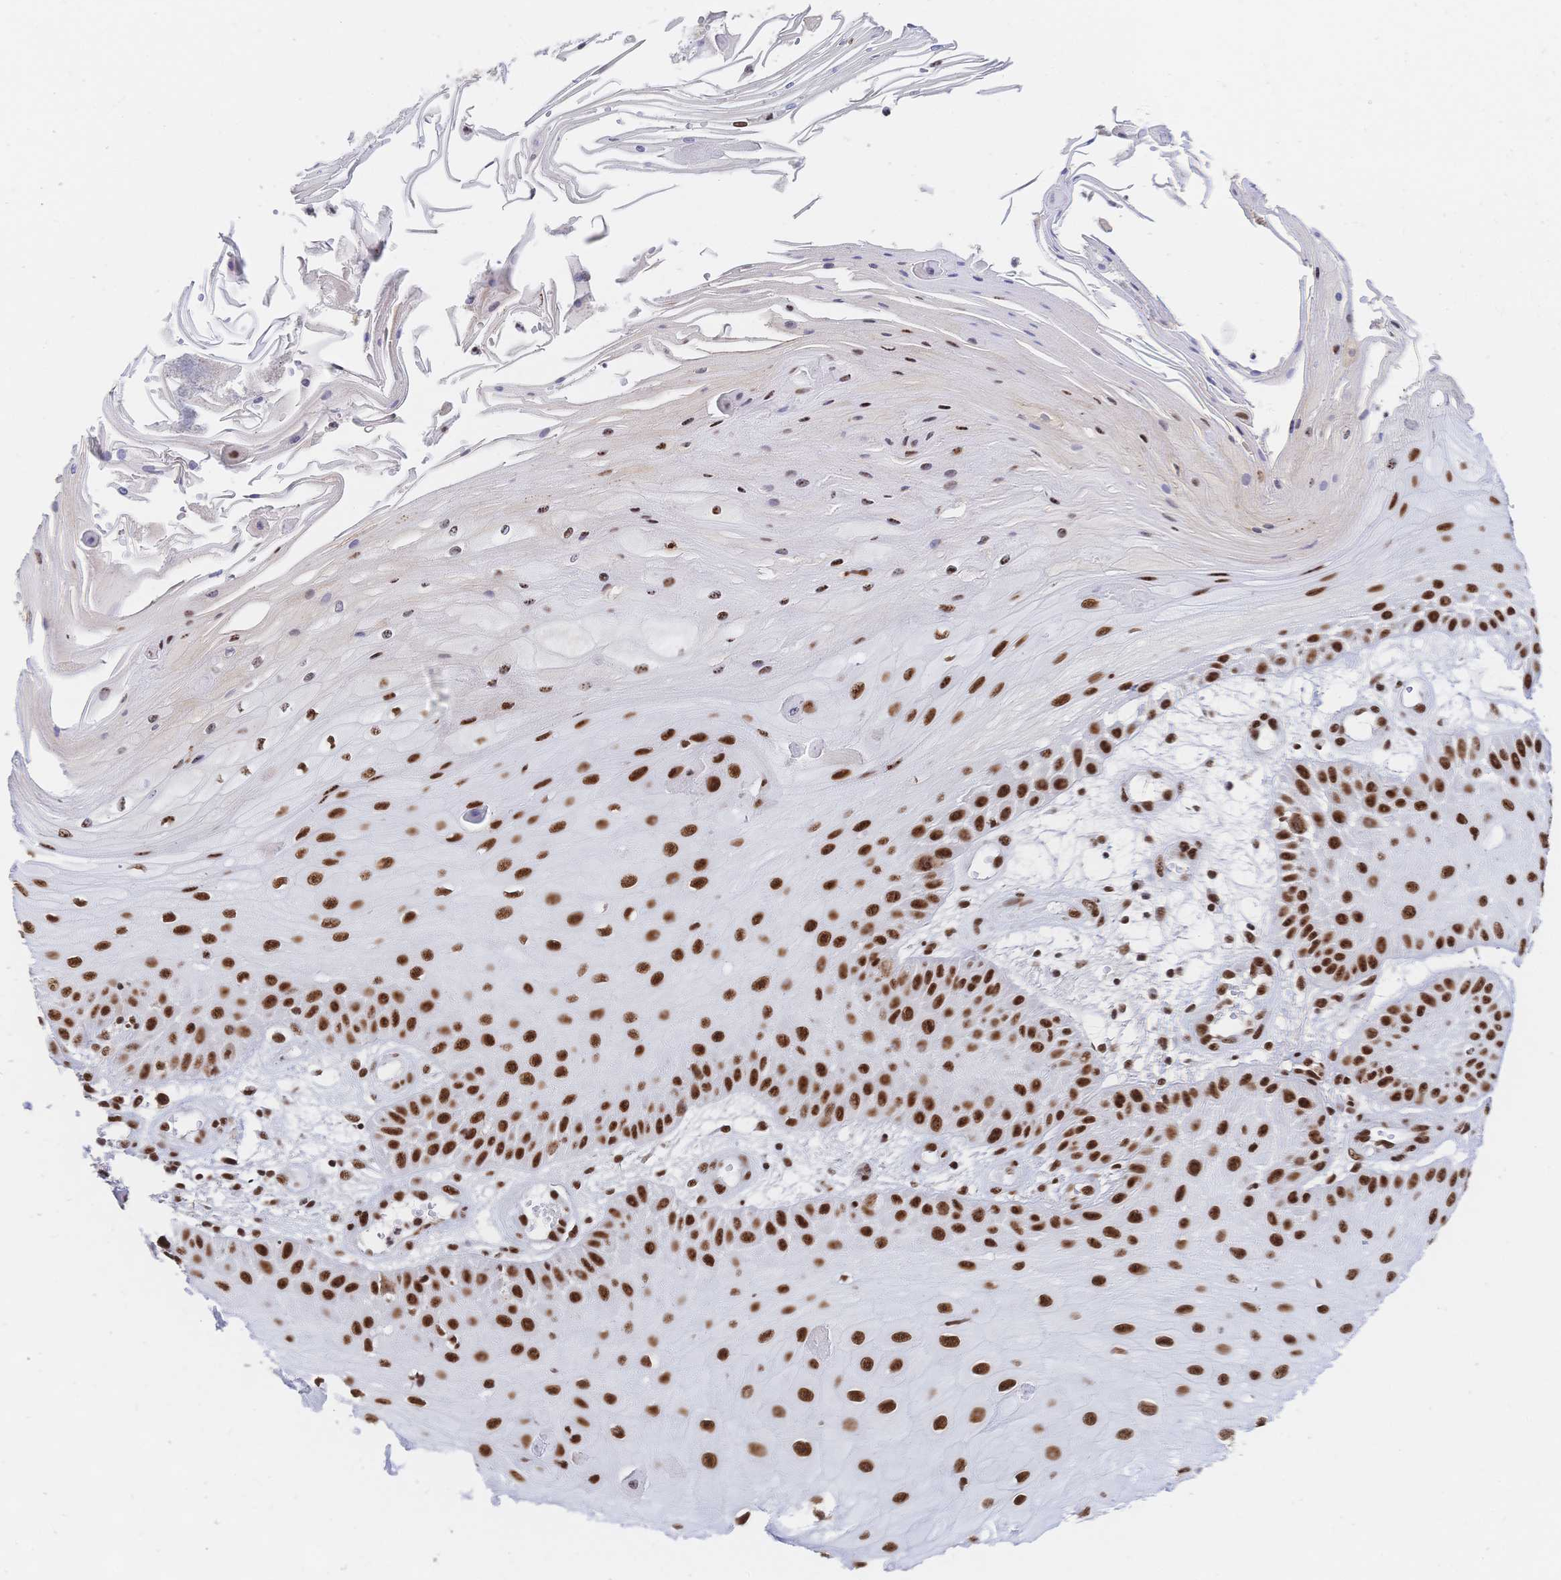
{"staining": {"intensity": "strong", "quantity": ">75%", "location": "nuclear"}, "tissue": "skin cancer", "cell_type": "Tumor cells", "image_type": "cancer", "snomed": [{"axis": "morphology", "description": "Squamous cell carcinoma, NOS"}, {"axis": "topography", "description": "Skin"}], "caption": "Approximately >75% of tumor cells in squamous cell carcinoma (skin) exhibit strong nuclear protein expression as visualized by brown immunohistochemical staining.", "gene": "SRSF1", "patient": {"sex": "male", "age": 70}}